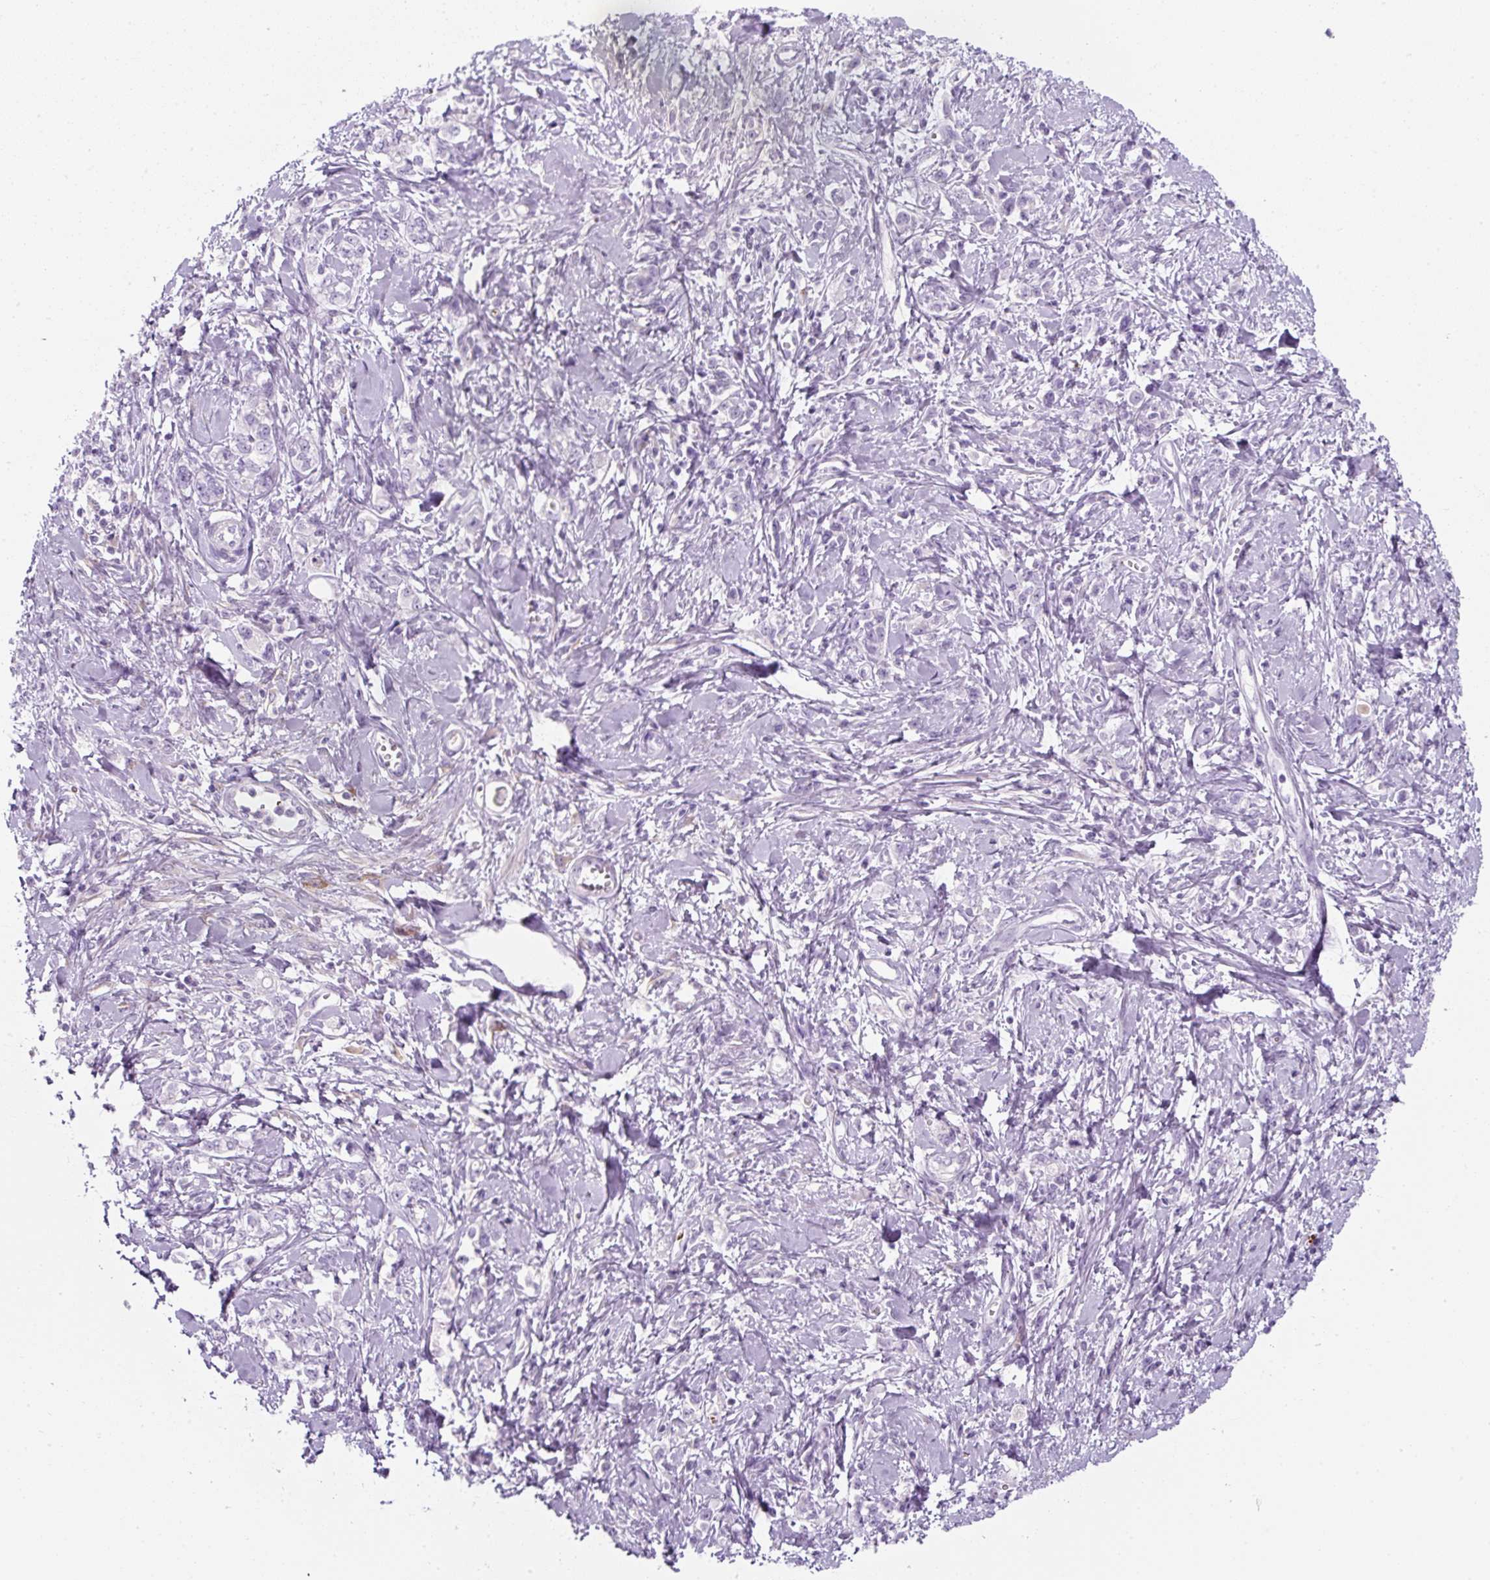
{"staining": {"intensity": "negative", "quantity": "none", "location": "none"}, "tissue": "stomach cancer", "cell_type": "Tumor cells", "image_type": "cancer", "snomed": [{"axis": "morphology", "description": "Adenocarcinoma, NOS"}, {"axis": "topography", "description": "Stomach"}], "caption": "This micrograph is of stomach cancer stained with IHC to label a protein in brown with the nuclei are counter-stained blue. There is no positivity in tumor cells.", "gene": "PF4V1", "patient": {"sex": "female", "age": 76}}